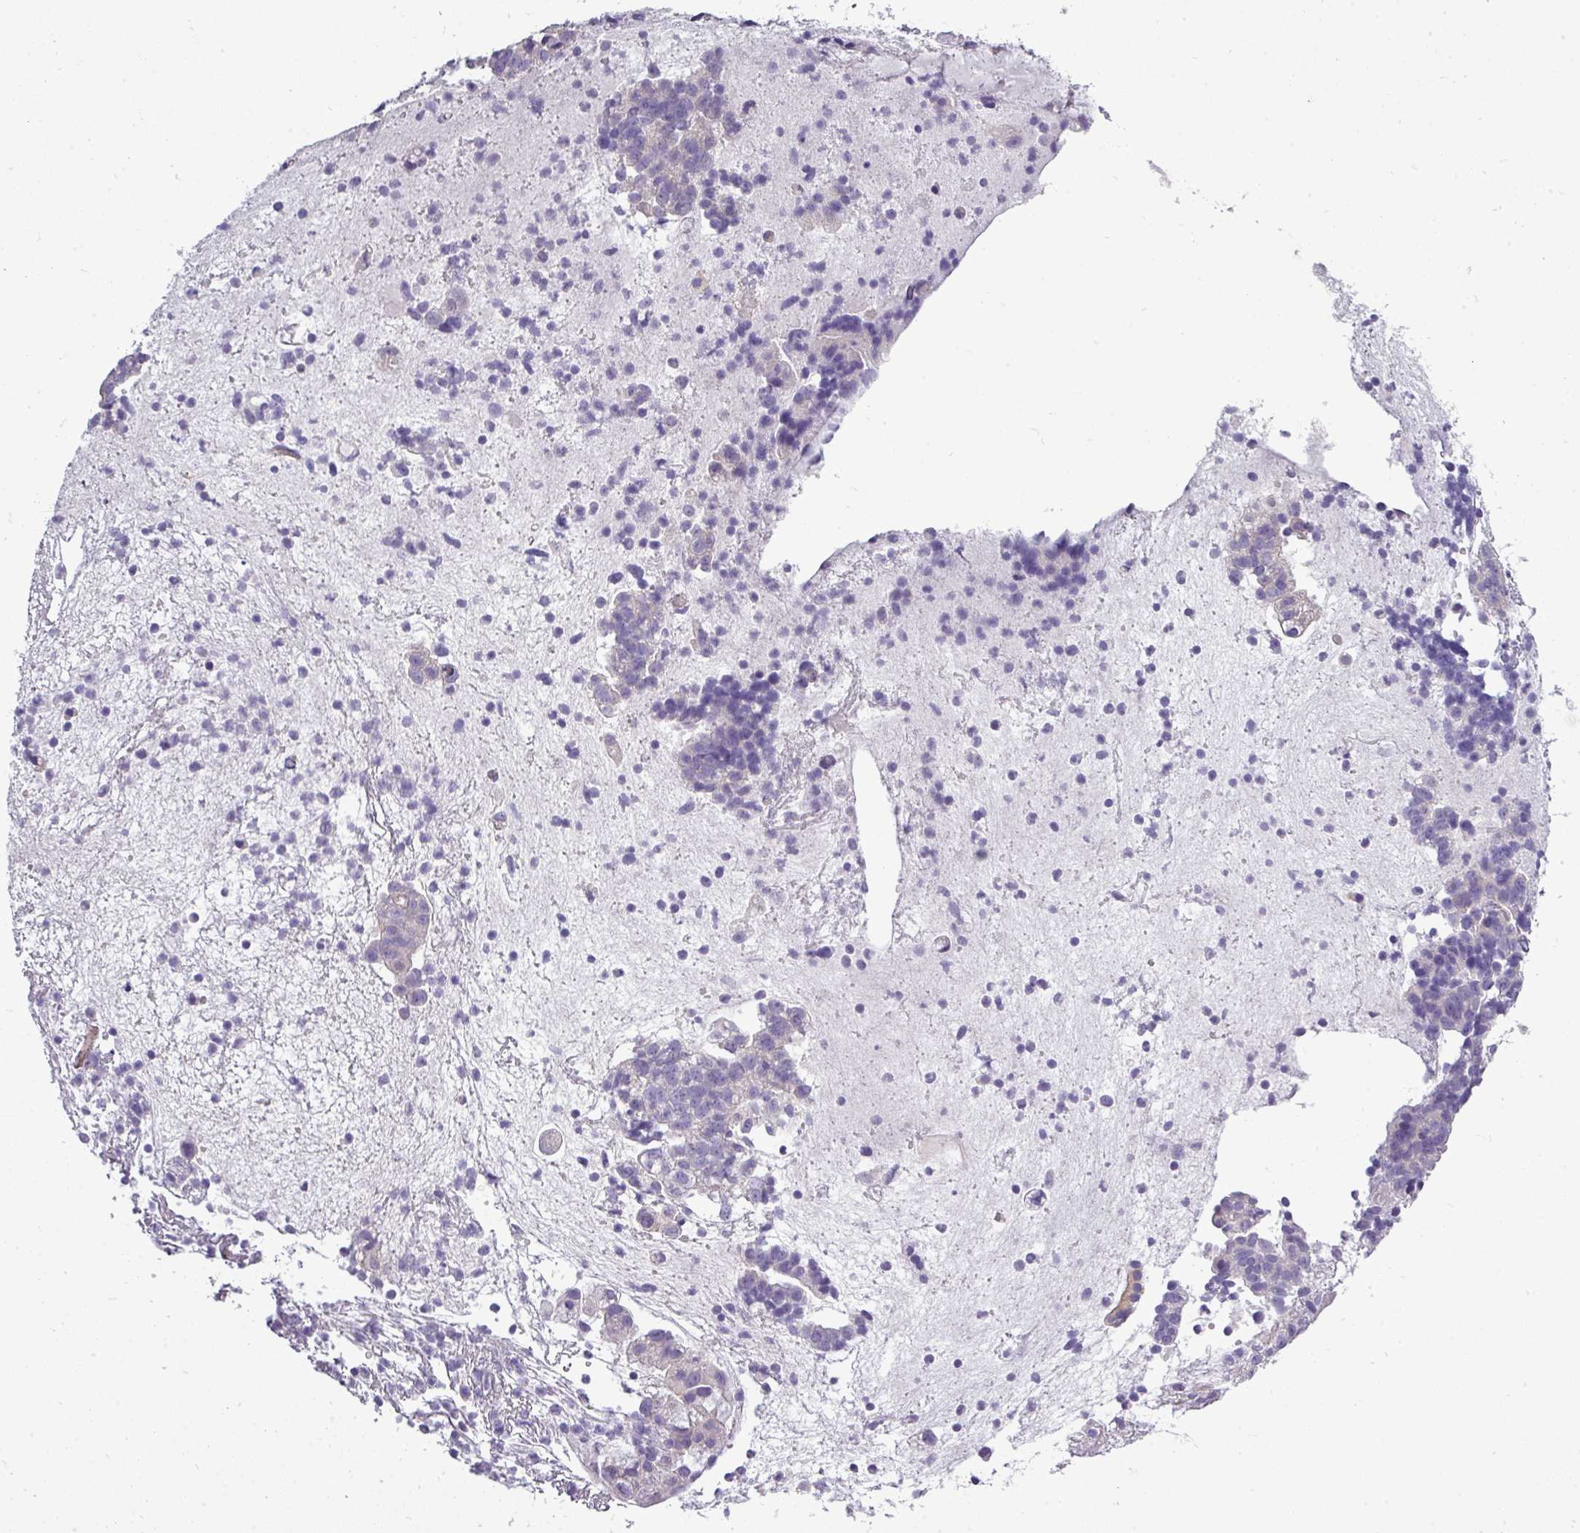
{"staining": {"intensity": "negative", "quantity": "none", "location": "none"}, "tissue": "endometrial cancer", "cell_type": "Tumor cells", "image_type": "cancer", "snomed": [{"axis": "morphology", "description": "Adenocarcinoma, NOS"}, {"axis": "topography", "description": "Endometrium"}], "caption": "An image of endometrial cancer stained for a protein shows no brown staining in tumor cells.", "gene": "DNAAF9", "patient": {"sex": "female", "age": 76}}